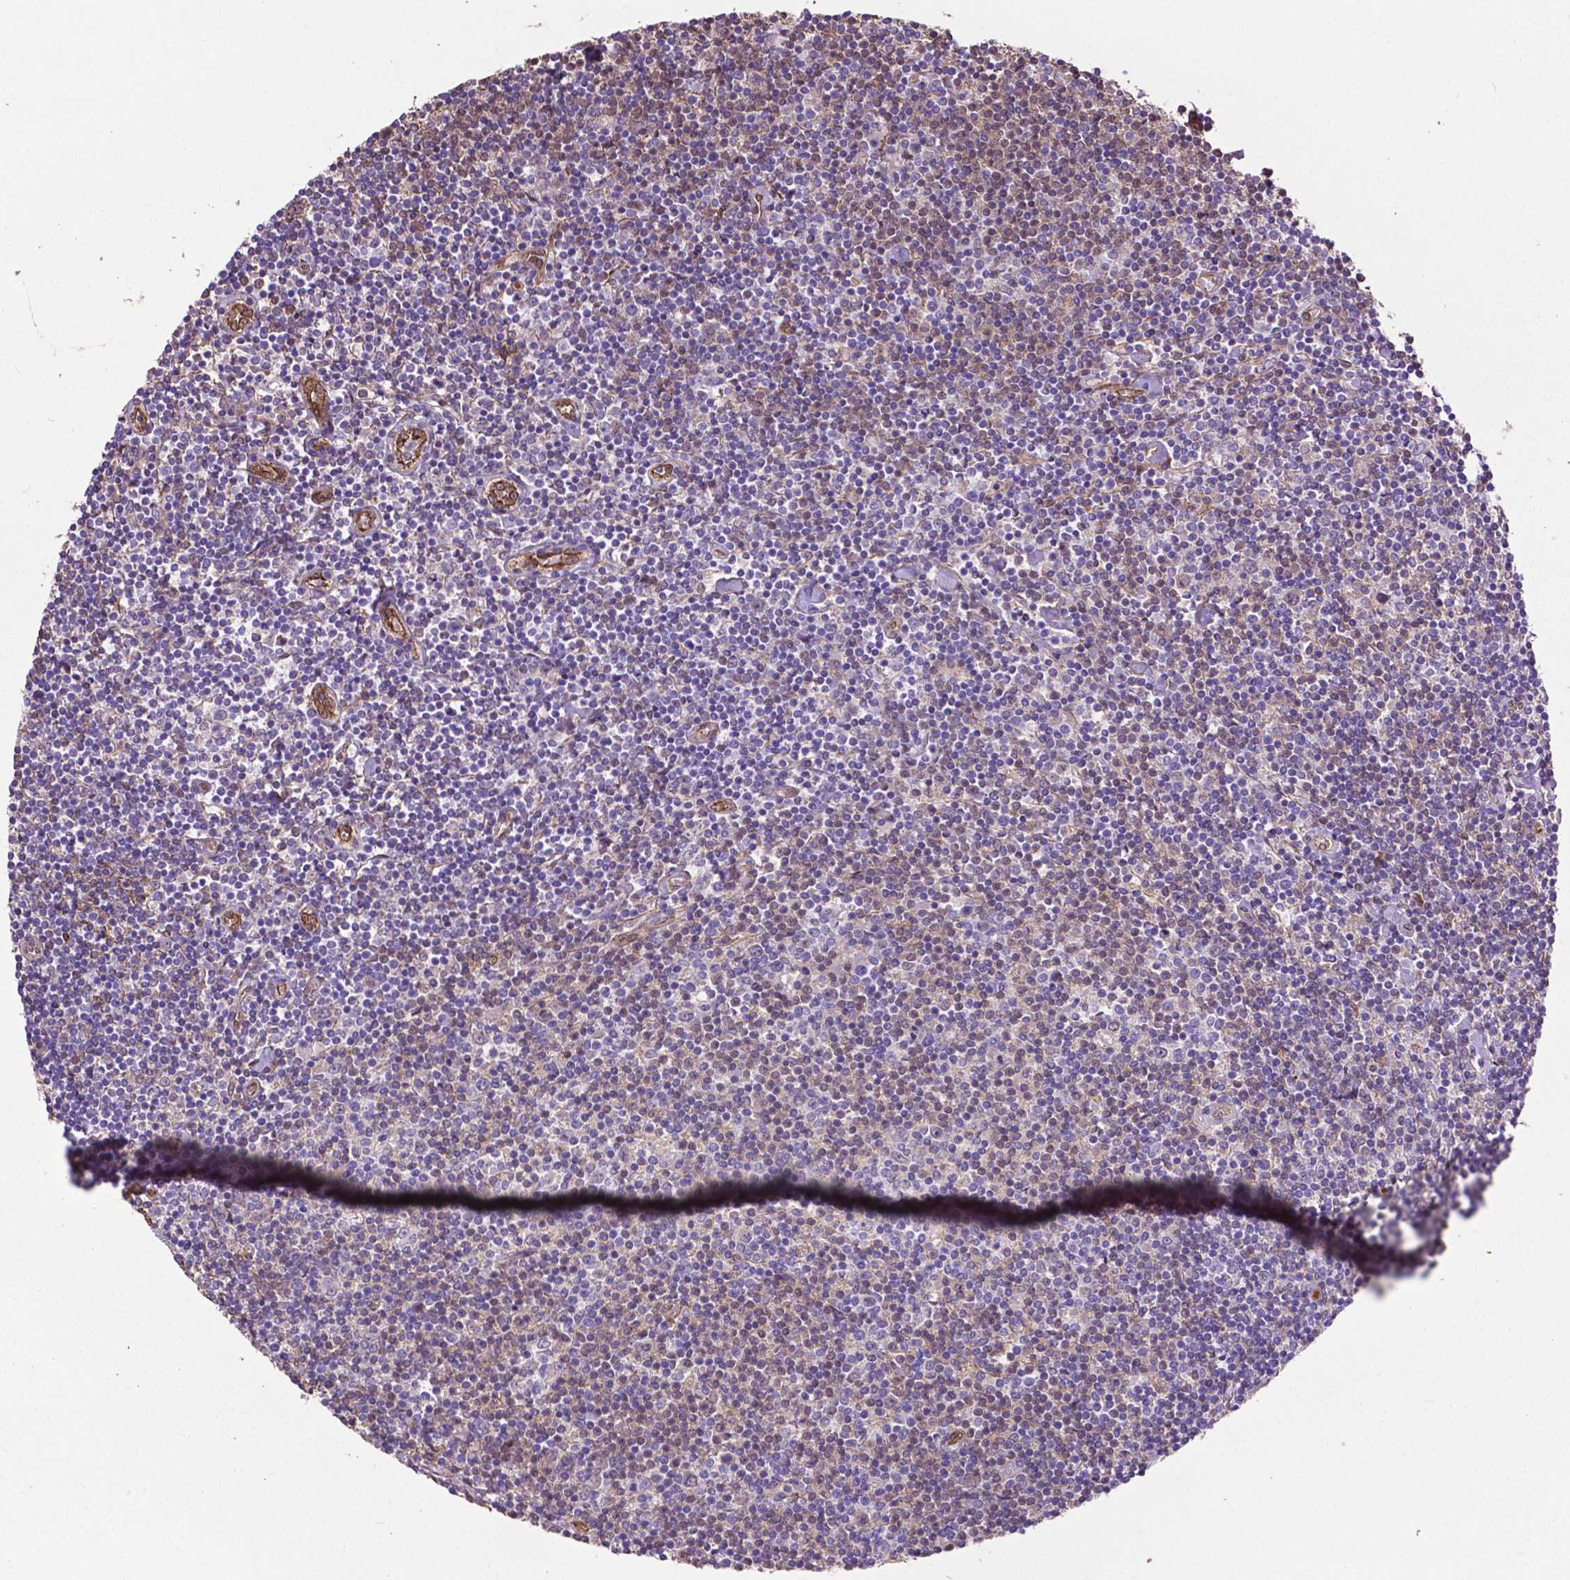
{"staining": {"intensity": "negative", "quantity": "none", "location": "none"}, "tissue": "lymphoma", "cell_type": "Tumor cells", "image_type": "cancer", "snomed": [{"axis": "morphology", "description": "Hodgkin's disease, NOS"}, {"axis": "topography", "description": "Lymph node"}], "caption": "Photomicrograph shows no significant protein staining in tumor cells of lymphoma.", "gene": "PDLIM1", "patient": {"sex": "male", "age": 40}}